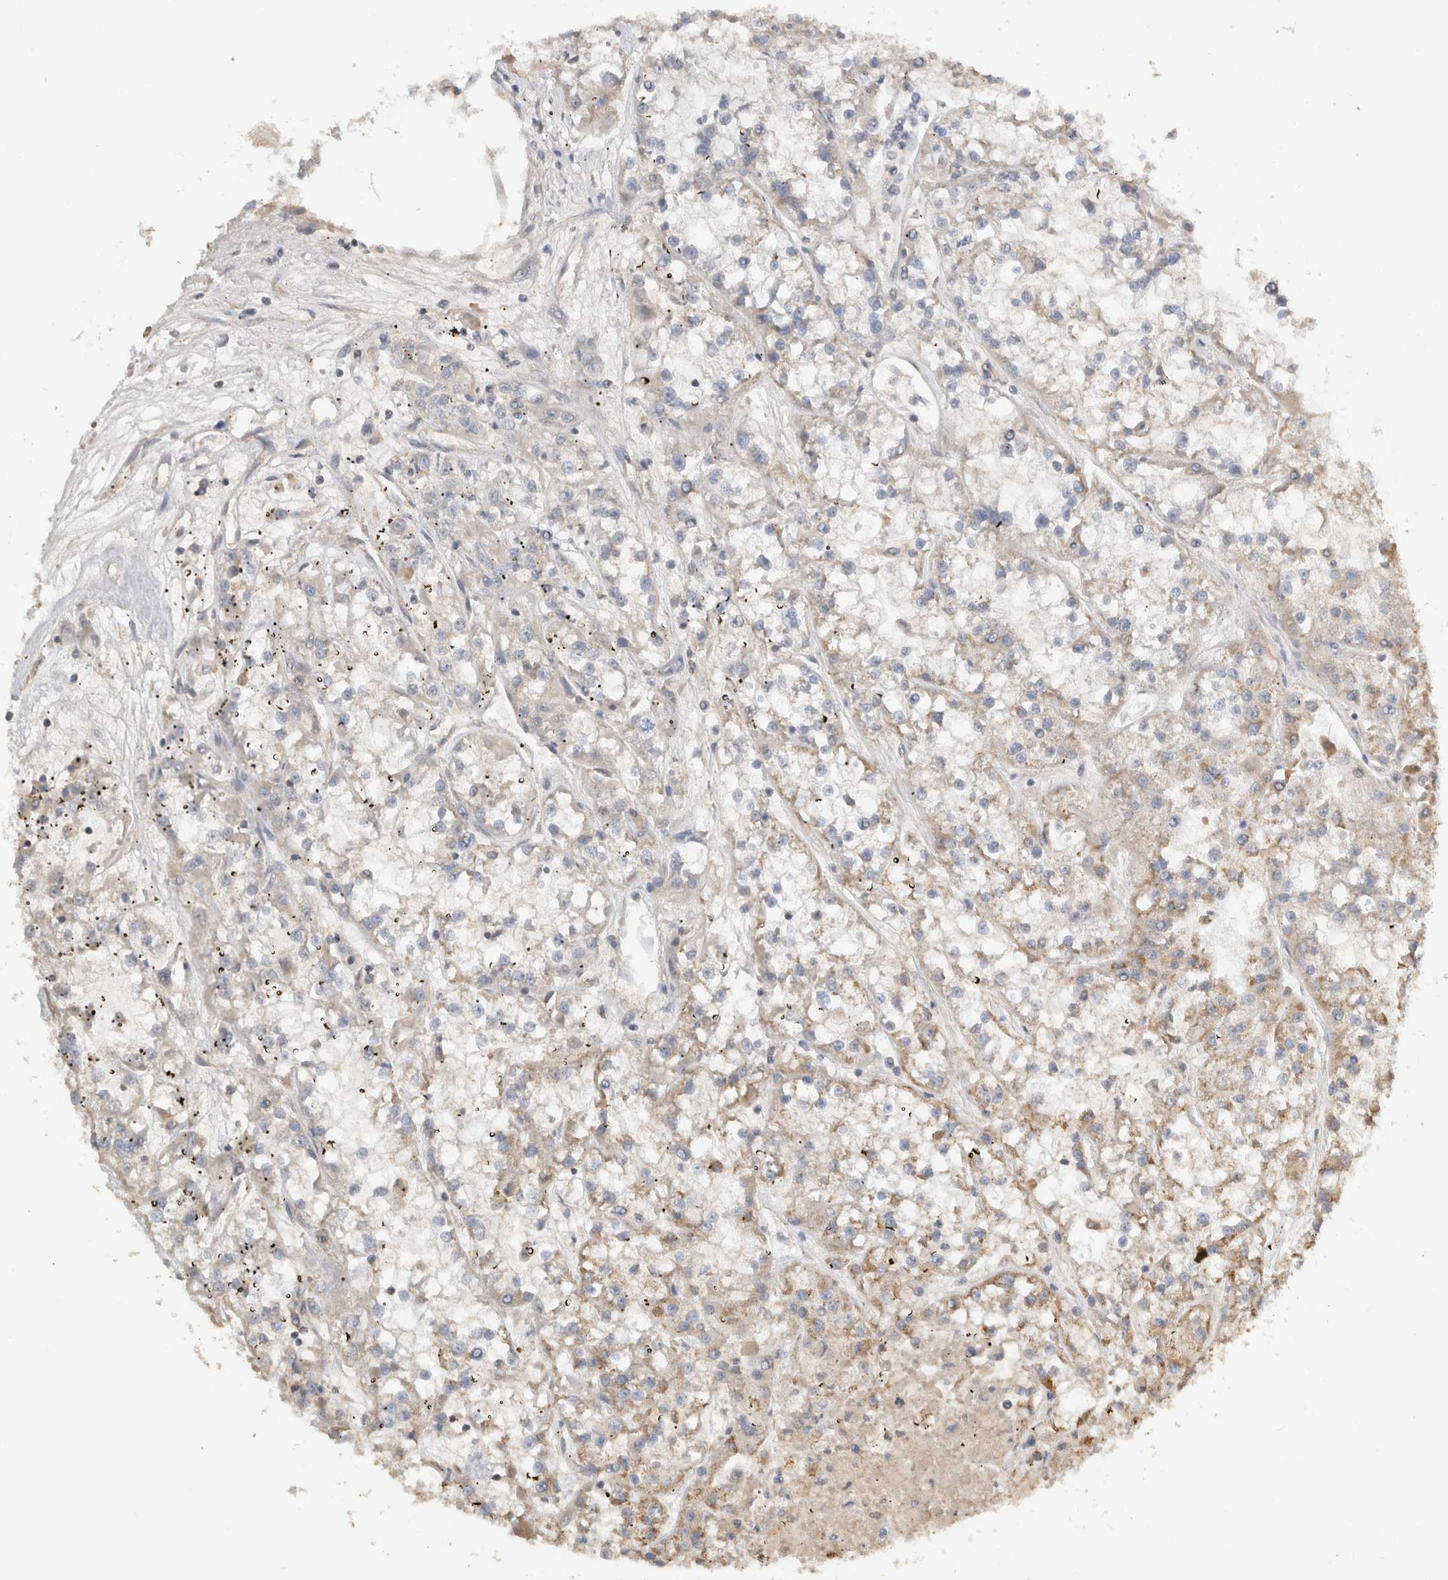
{"staining": {"intensity": "moderate", "quantity": "<25%", "location": "cytoplasmic/membranous"}, "tissue": "renal cancer", "cell_type": "Tumor cells", "image_type": "cancer", "snomed": [{"axis": "morphology", "description": "Adenocarcinoma, NOS"}, {"axis": "topography", "description": "Kidney"}], "caption": "Protein staining by immunohistochemistry reveals moderate cytoplasmic/membranous positivity in about <25% of tumor cells in renal cancer. (Stains: DAB in brown, nuclei in blue, Microscopy: brightfield microscopy at high magnification).", "gene": "EIF4G3", "patient": {"sex": "female", "age": 52}}